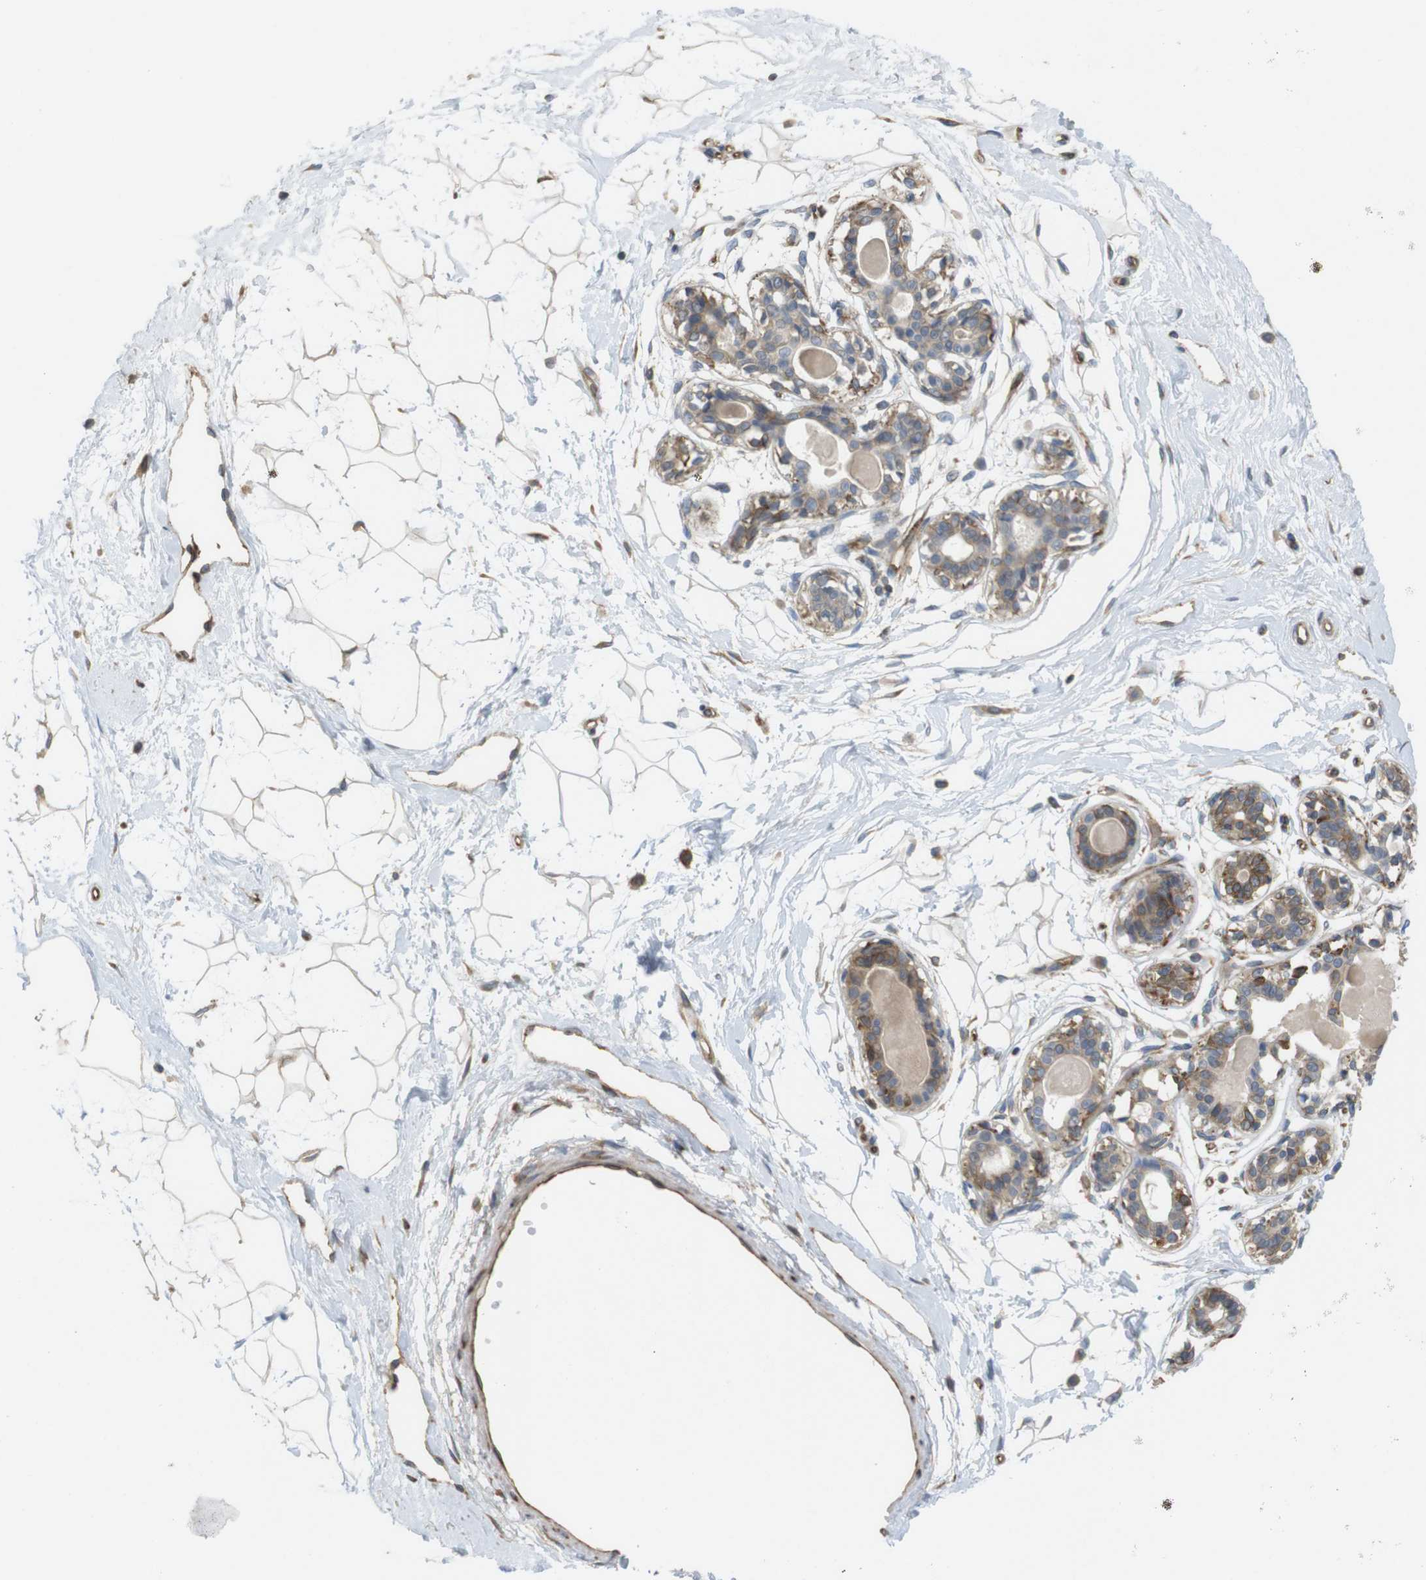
{"staining": {"intensity": "weak", "quantity": ">75%", "location": "cytoplasmic/membranous"}, "tissue": "breast", "cell_type": "Adipocytes", "image_type": "normal", "snomed": [{"axis": "morphology", "description": "Normal tissue, NOS"}, {"axis": "topography", "description": "Breast"}], "caption": "This photomicrograph demonstrates immunohistochemistry (IHC) staining of normal breast, with low weak cytoplasmic/membranous positivity in approximately >75% of adipocytes.", "gene": "PCNX2", "patient": {"sex": "female", "age": 45}}